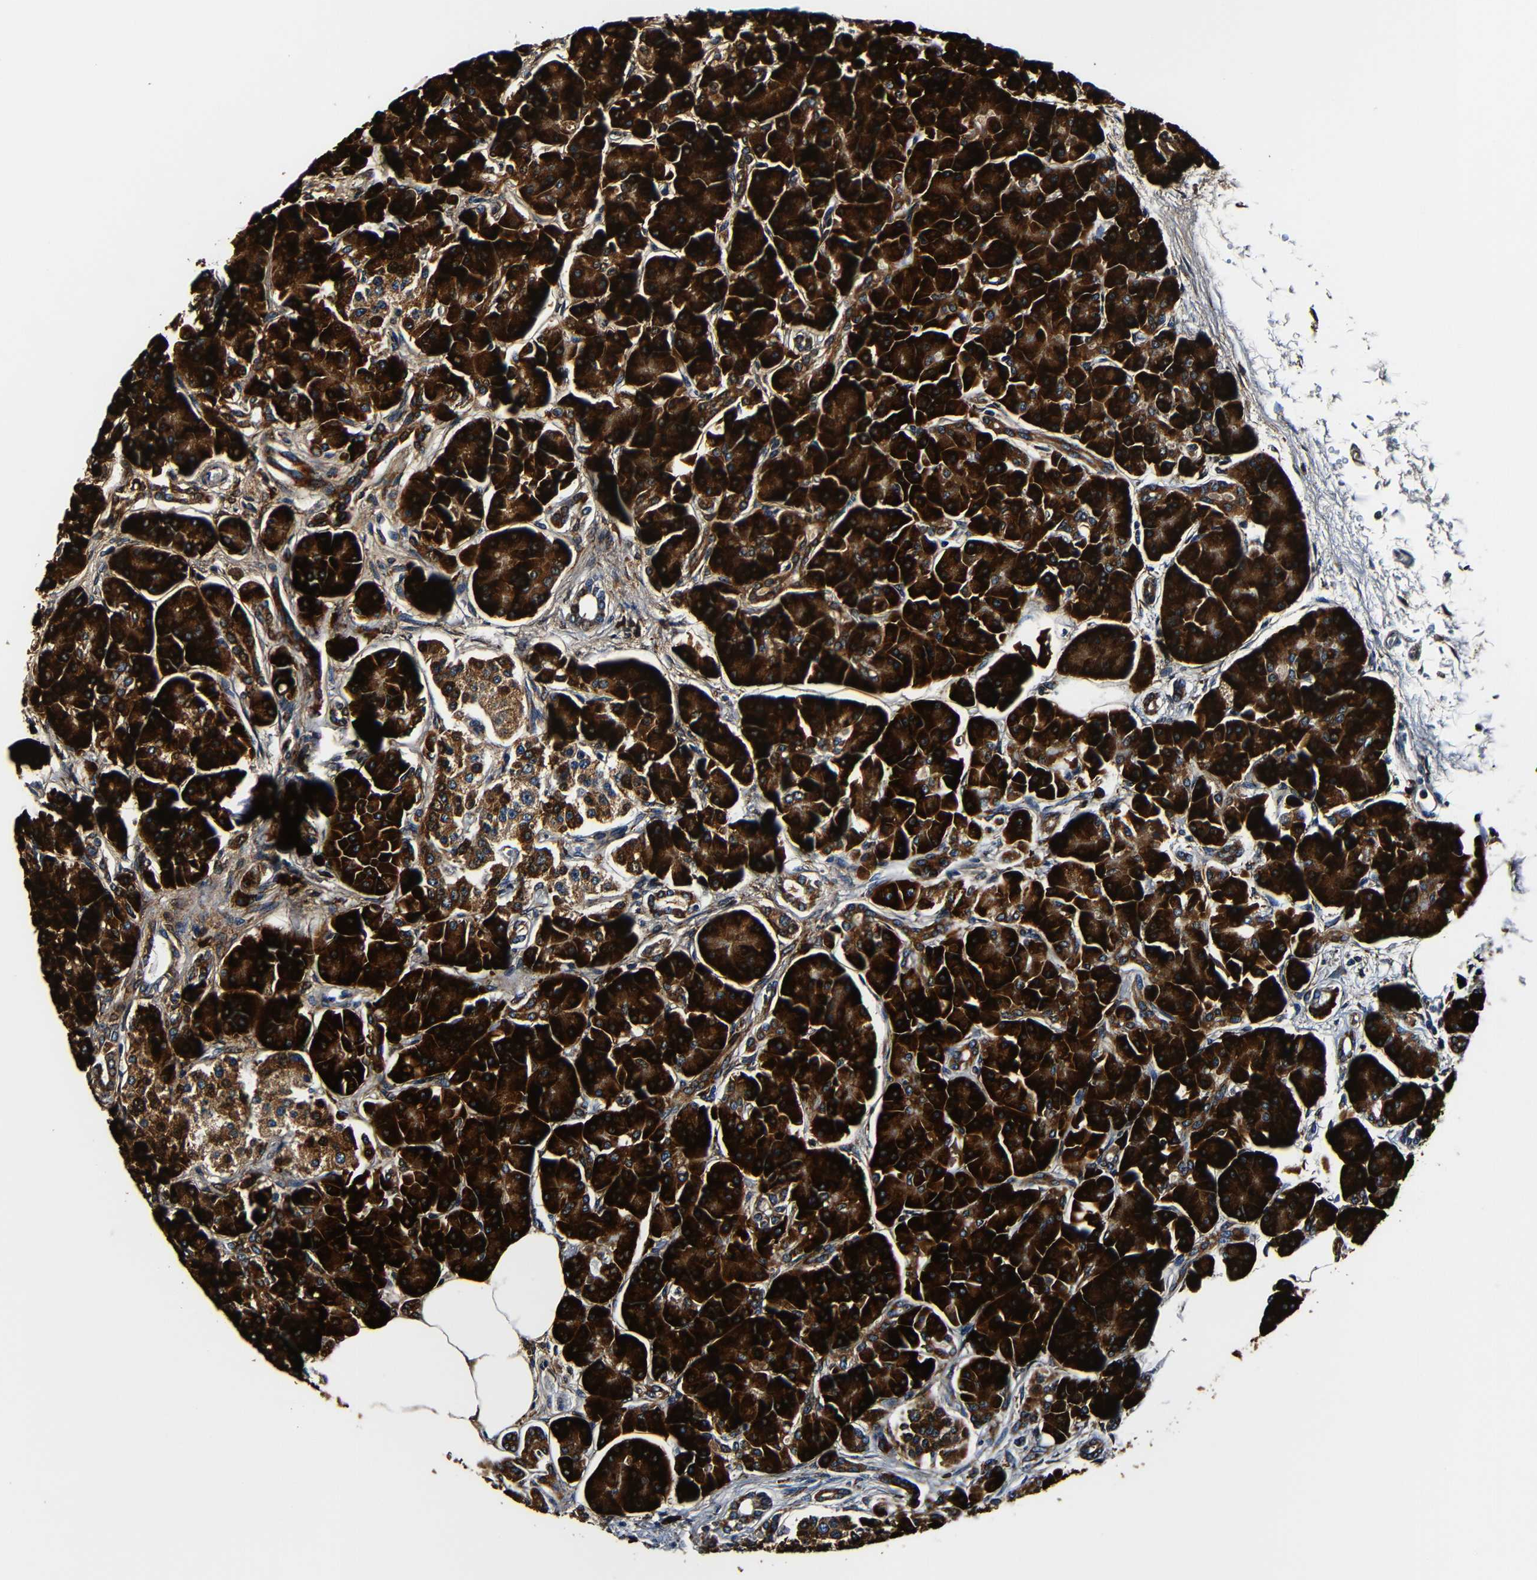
{"staining": {"intensity": "strong", "quantity": ">75%", "location": "cytoplasmic/membranous"}, "tissue": "pancreas", "cell_type": "Exocrine glandular cells", "image_type": "normal", "snomed": [{"axis": "morphology", "description": "Normal tissue, NOS"}, {"axis": "topography", "description": "Pancreas"}], "caption": "Unremarkable pancreas shows strong cytoplasmic/membranous expression in about >75% of exocrine glandular cells, visualized by immunohistochemistry.", "gene": "RRBP1", "patient": {"sex": "female", "age": 70}}